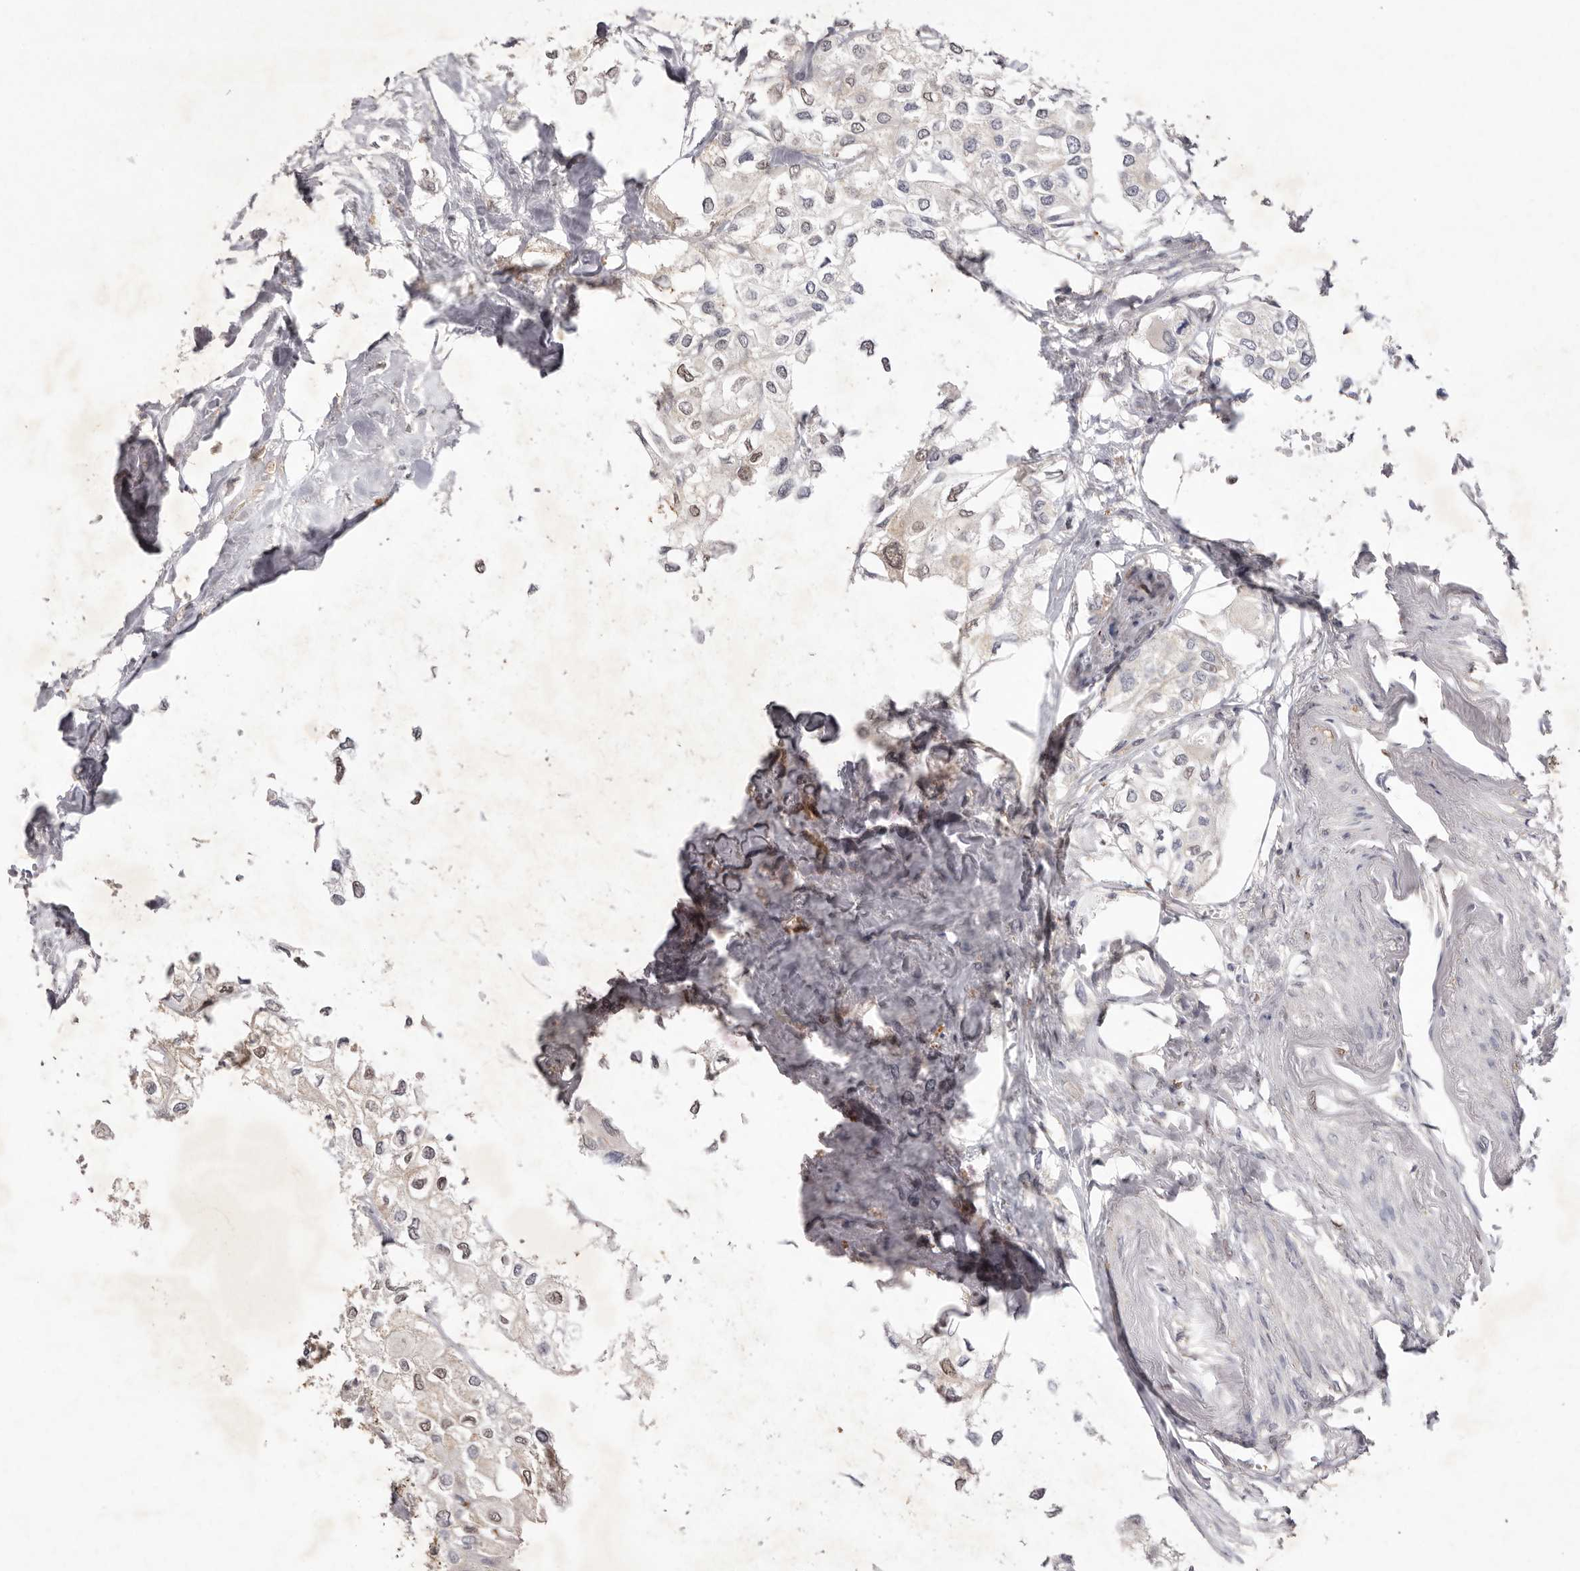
{"staining": {"intensity": "weak", "quantity": "<25%", "location": "nuclear"}, "tissue": "urothelial cancer", "cell_type": "Tumor cells", "image_type": "cancer", "snomed": [{"axis": "morphology", "description": "Urothelial carcinoma, High grade"}, {"axis": "topography", "description": "Urinary bladder"}], "caption": "Tumor cells show no significant expression in urothelial carcinoma (high-grade). (Immunohistochemistry, brightfield microscopy, high magnification).", "gene": "TADA1", "patient": {"sex": "male", "age": 64}}